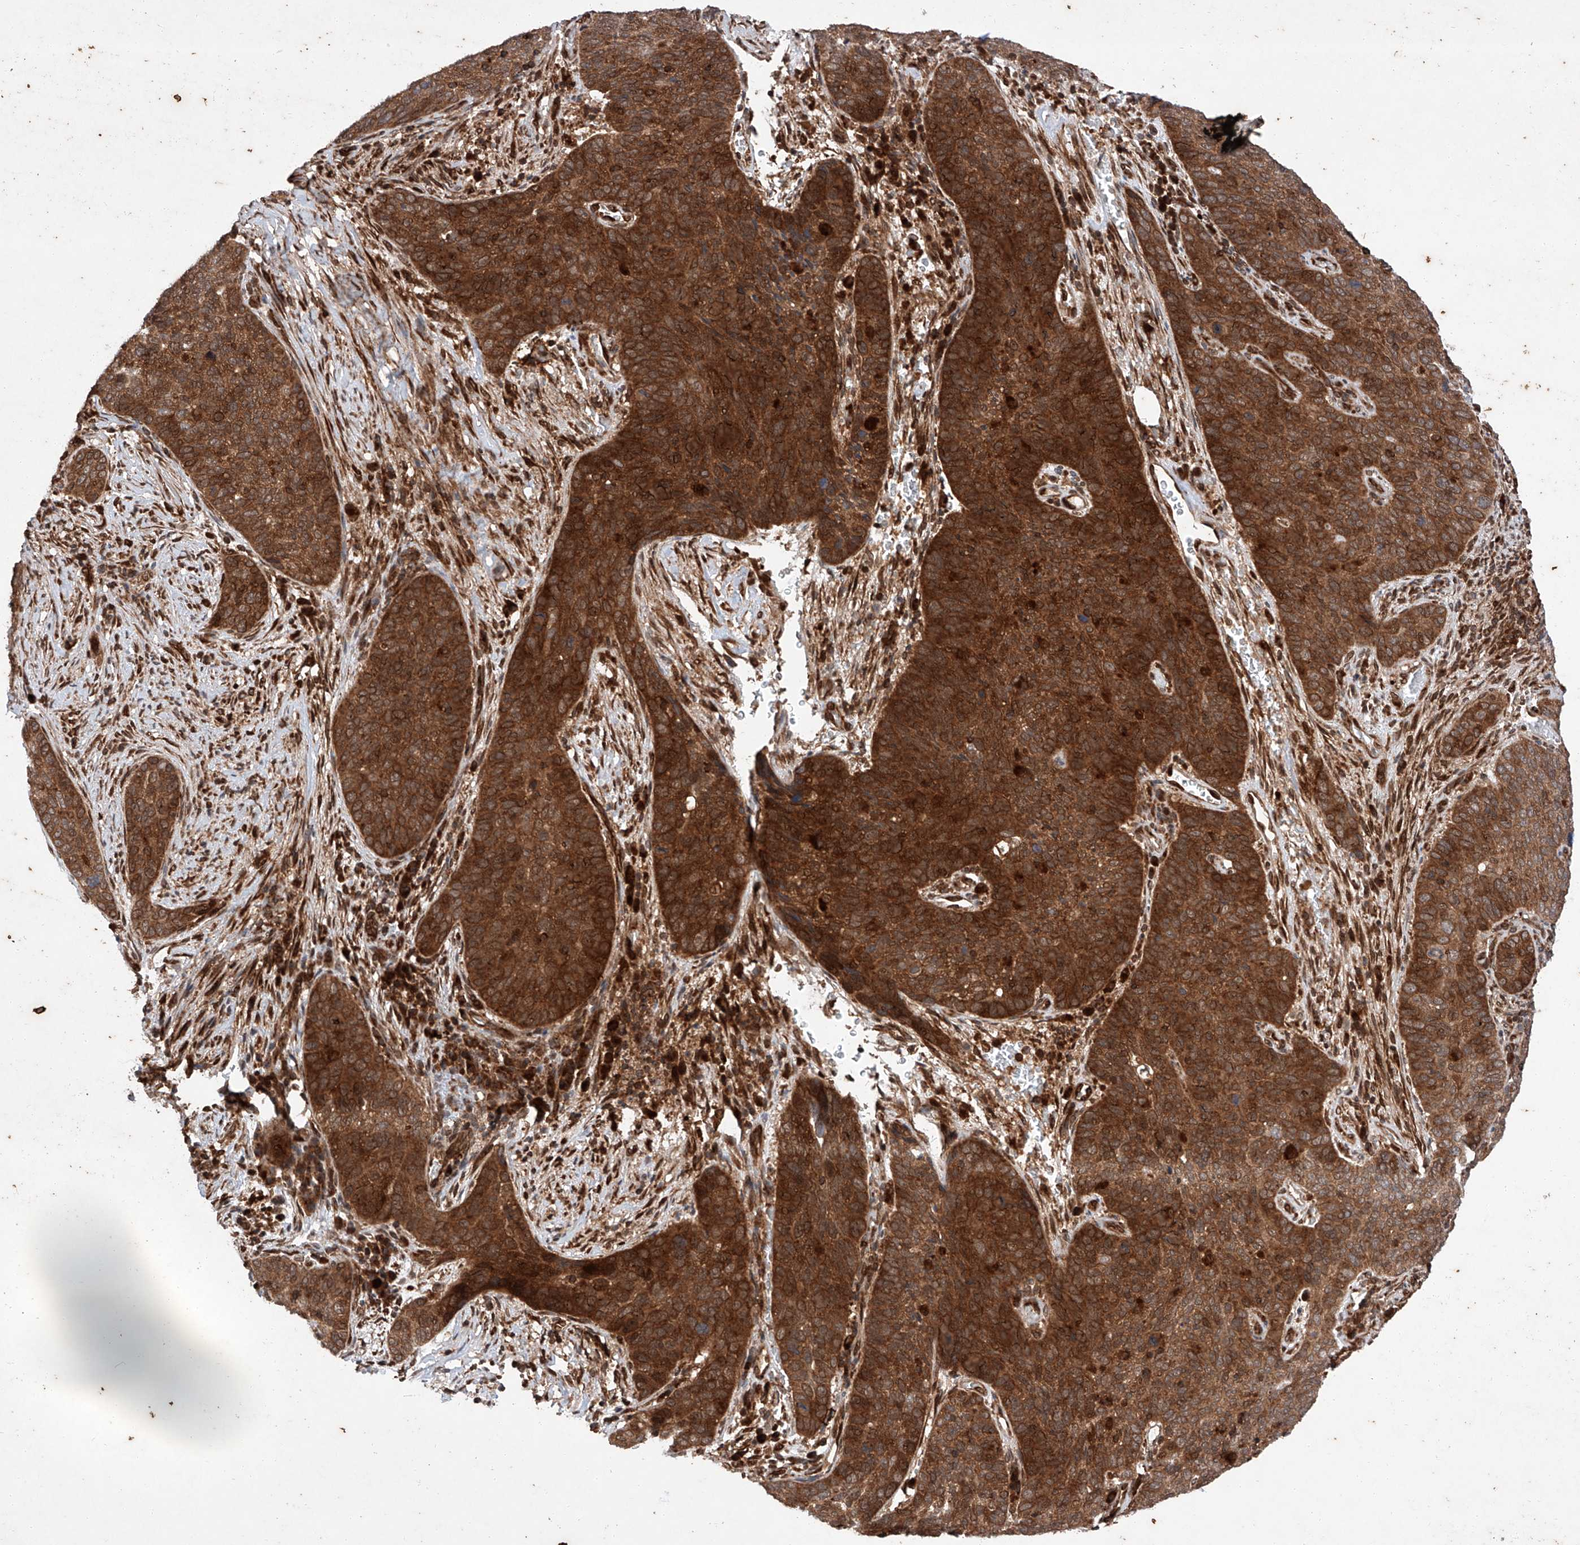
{"staining": {"intensity": "strong", "quantity": ">75%", "location": "cytoplasmic/membranous"}, "tissue": "cervical cancer", "cell_type": "Tumor cells", "image_type": "cancer", "snomed": [{"axis": "morphology", "description": "Squamous cell carcinoma, NOS"}, {"axis": "topography", "description": "Cervix"}], "caption": "Immunohistochemistry (DAB) staining of human squamous cell carcinoma (cervical) displays strong cytoplasmic/membranous protein expression in approximately >75% of tumor cells.", "gene": "ZFP28", "patient": {"sex": "female", "age": 60}}